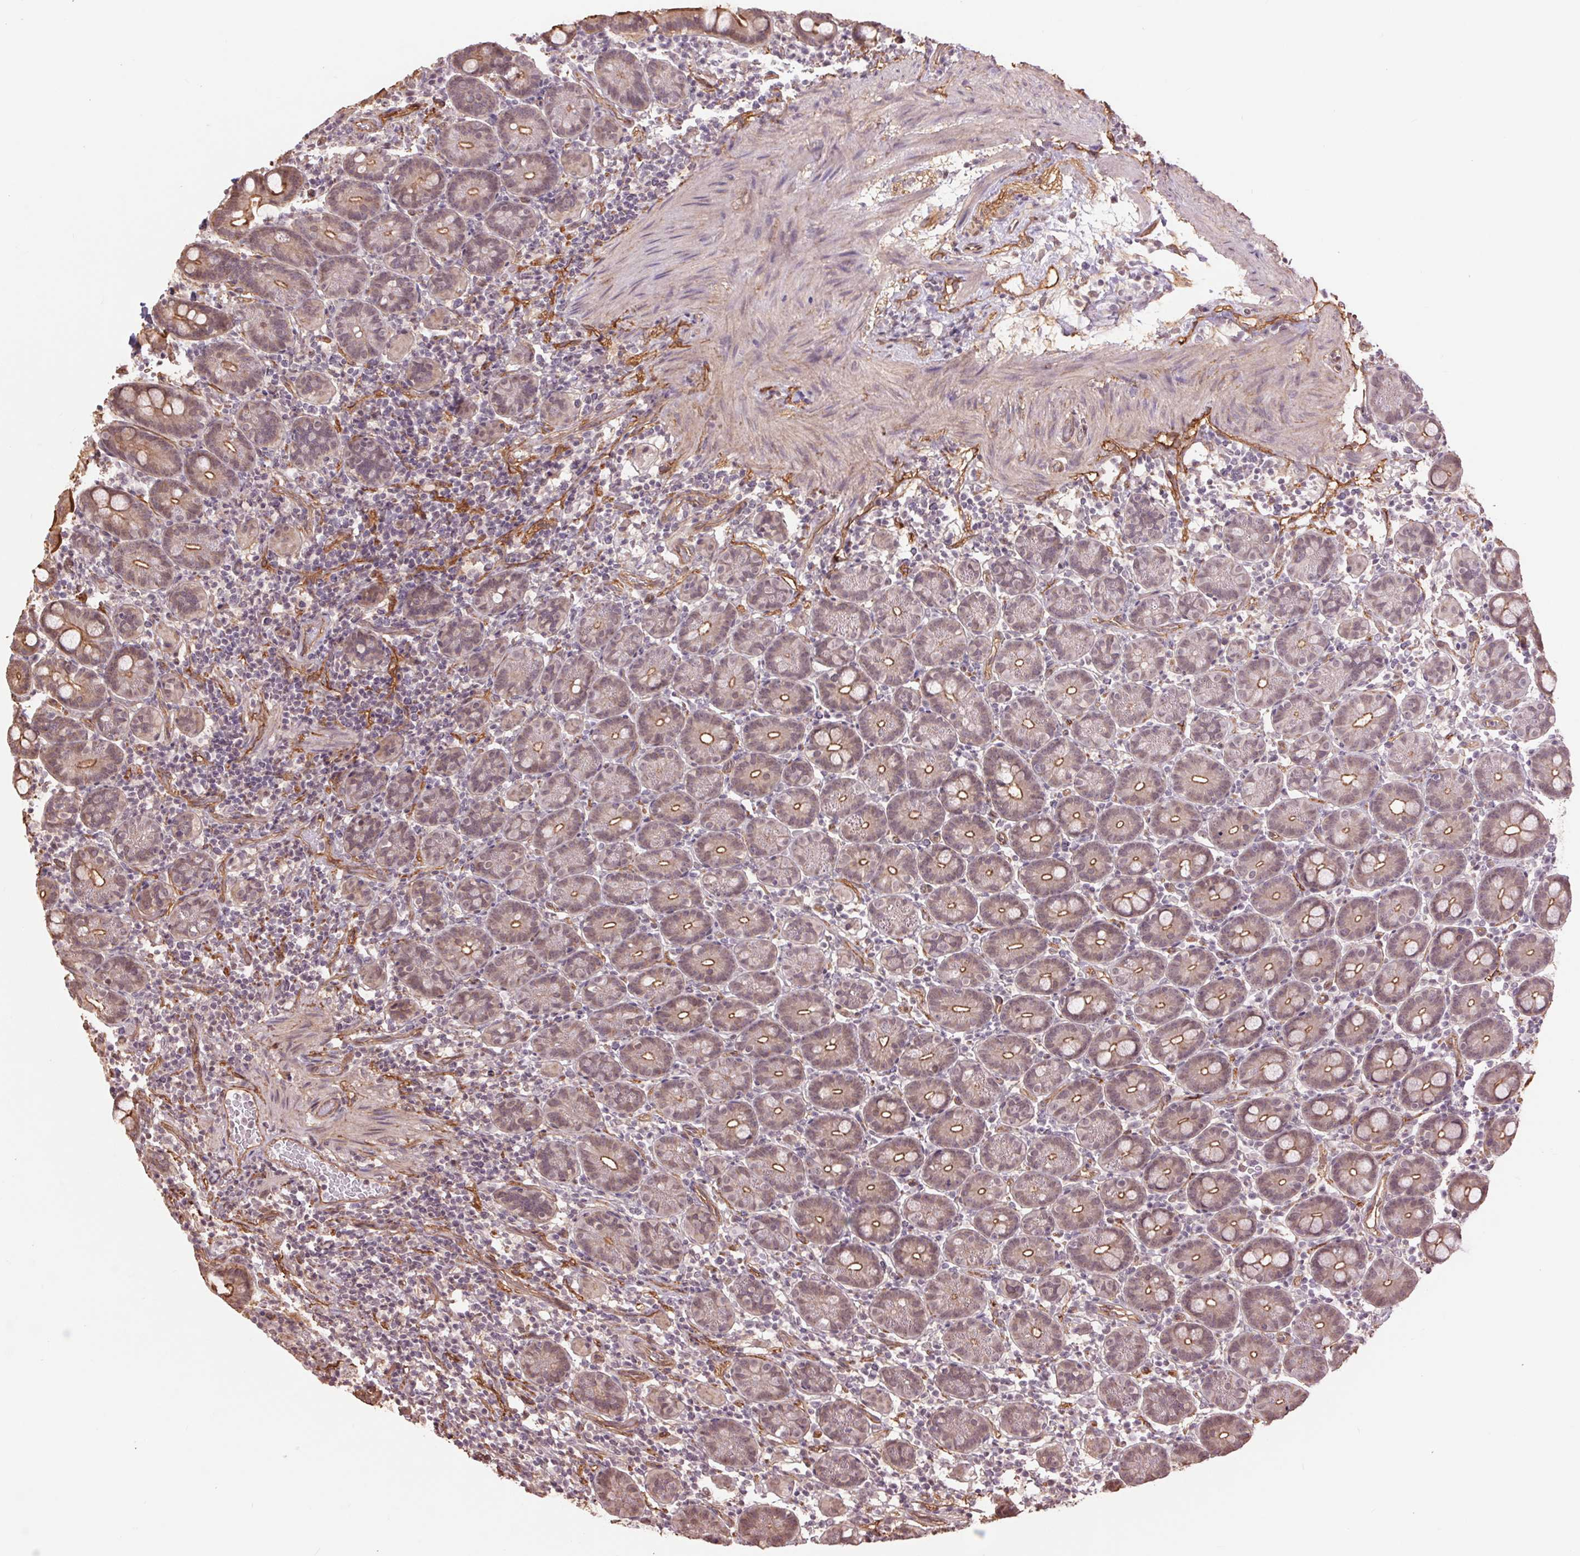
{"staining": {"intensity": "moderate", "quantity": "25%-75%", "location": "cytoplasmic/membranous"}, "tissue": "small intestine", "cell_type": "Glandular cells", "image_type": "normal", "snomed": [{"axis": "morphology", "description": "Normal tissue, NOS"}, {"axis": "topography", "description": "Small intestine"}], "caption": "High-magnification brightfield microscopy of normal small intestine stained with DAB (brown) and counterstained with hematoxylin (blue). glandular cells exhibit moderate cytoplasmic/membranous staining is appreciated in approximately25%-75% of cells. (Brightfield microscopy of DAB IHC at high magnification).", "gene": "PALM", "patient": {"sex": "male", "age": 26}}